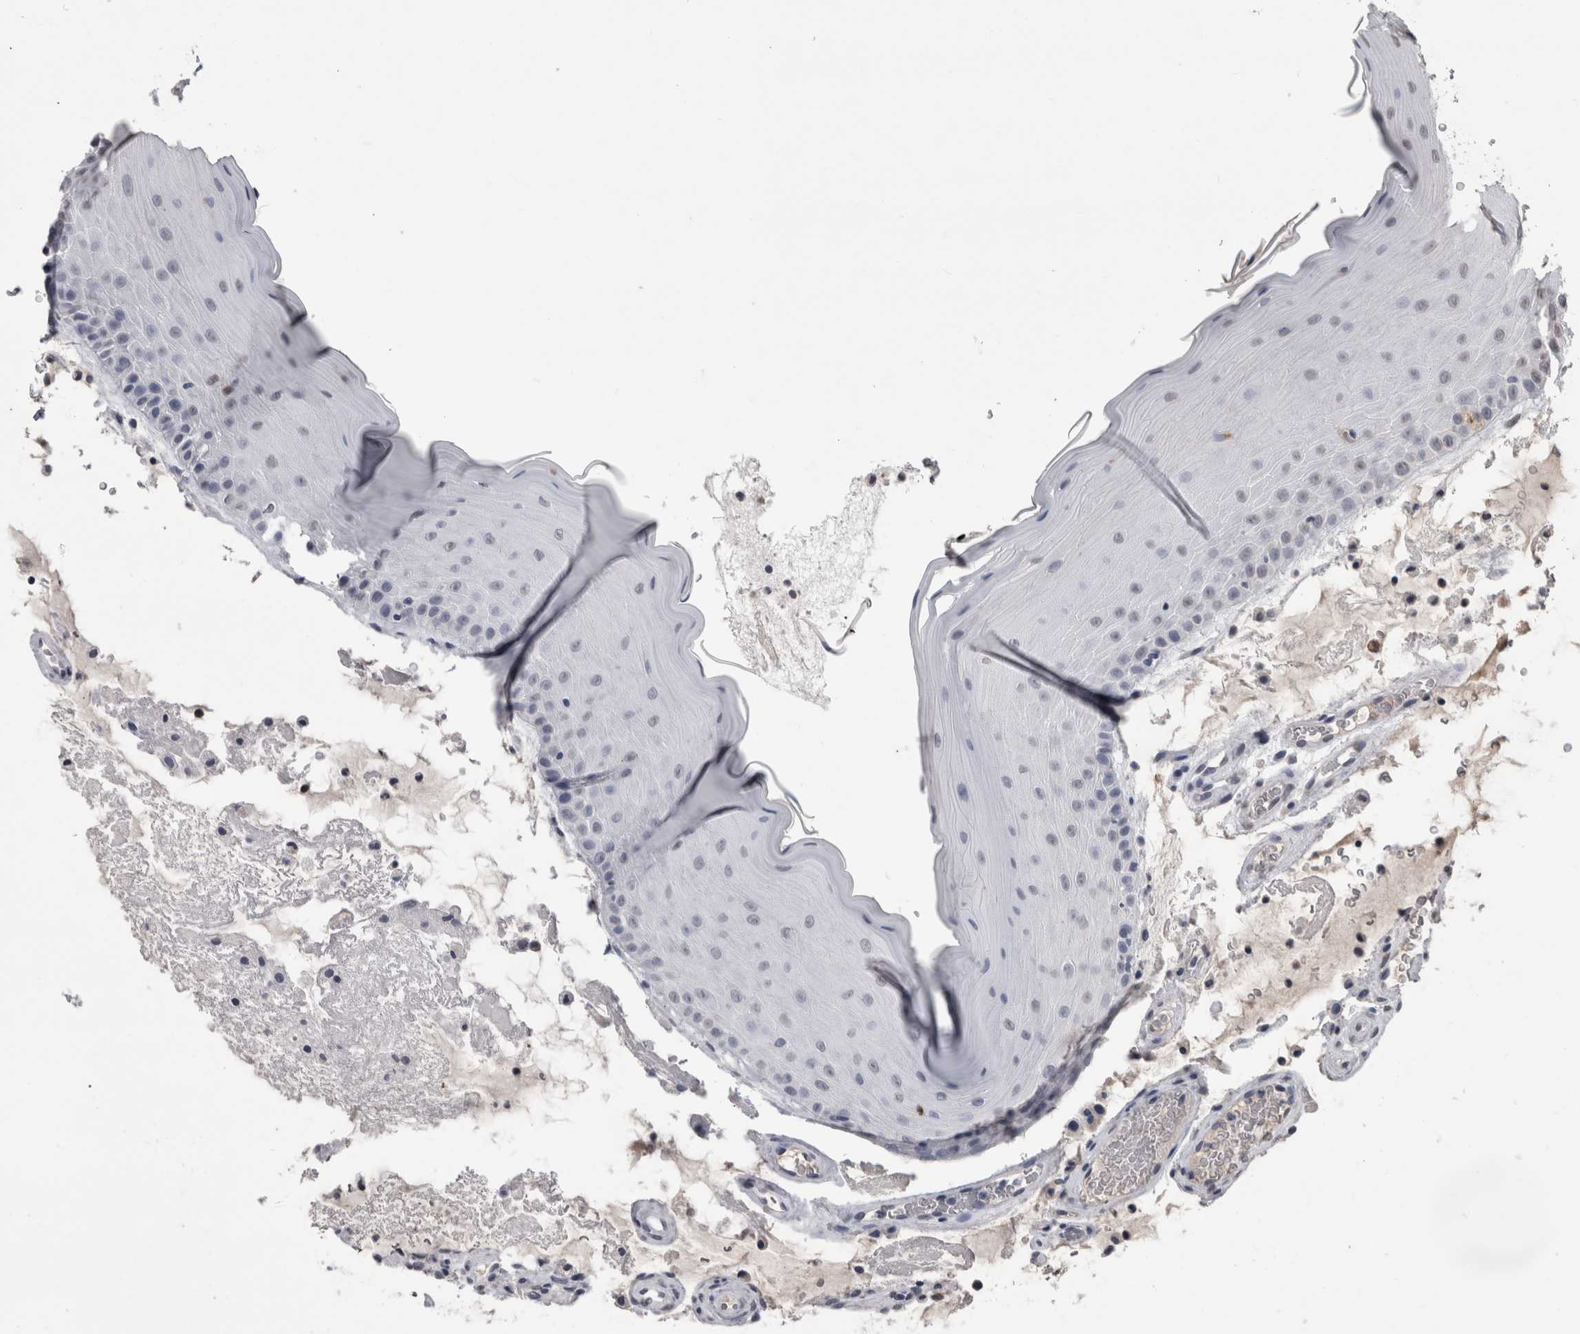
{"staining": {"intensity": "weak", "quantity": "<25%", "location": "nuclear"}, "tissue": "oral mucosa", "cell_type": "Squamous epithelial cells", "image_type": "normal", "snomed": [{"axis": "morphology", "description": "Normal tissue, NOS"}, {"axis": "topography", "description": "Oral tissue"}], "caption": "Immunohistochemical staining of benign oral mucosa shows no significant positivity in squamous epithelial cells.", "gene": "PAX5", "patient": {"sex": "male", "age": 13}}